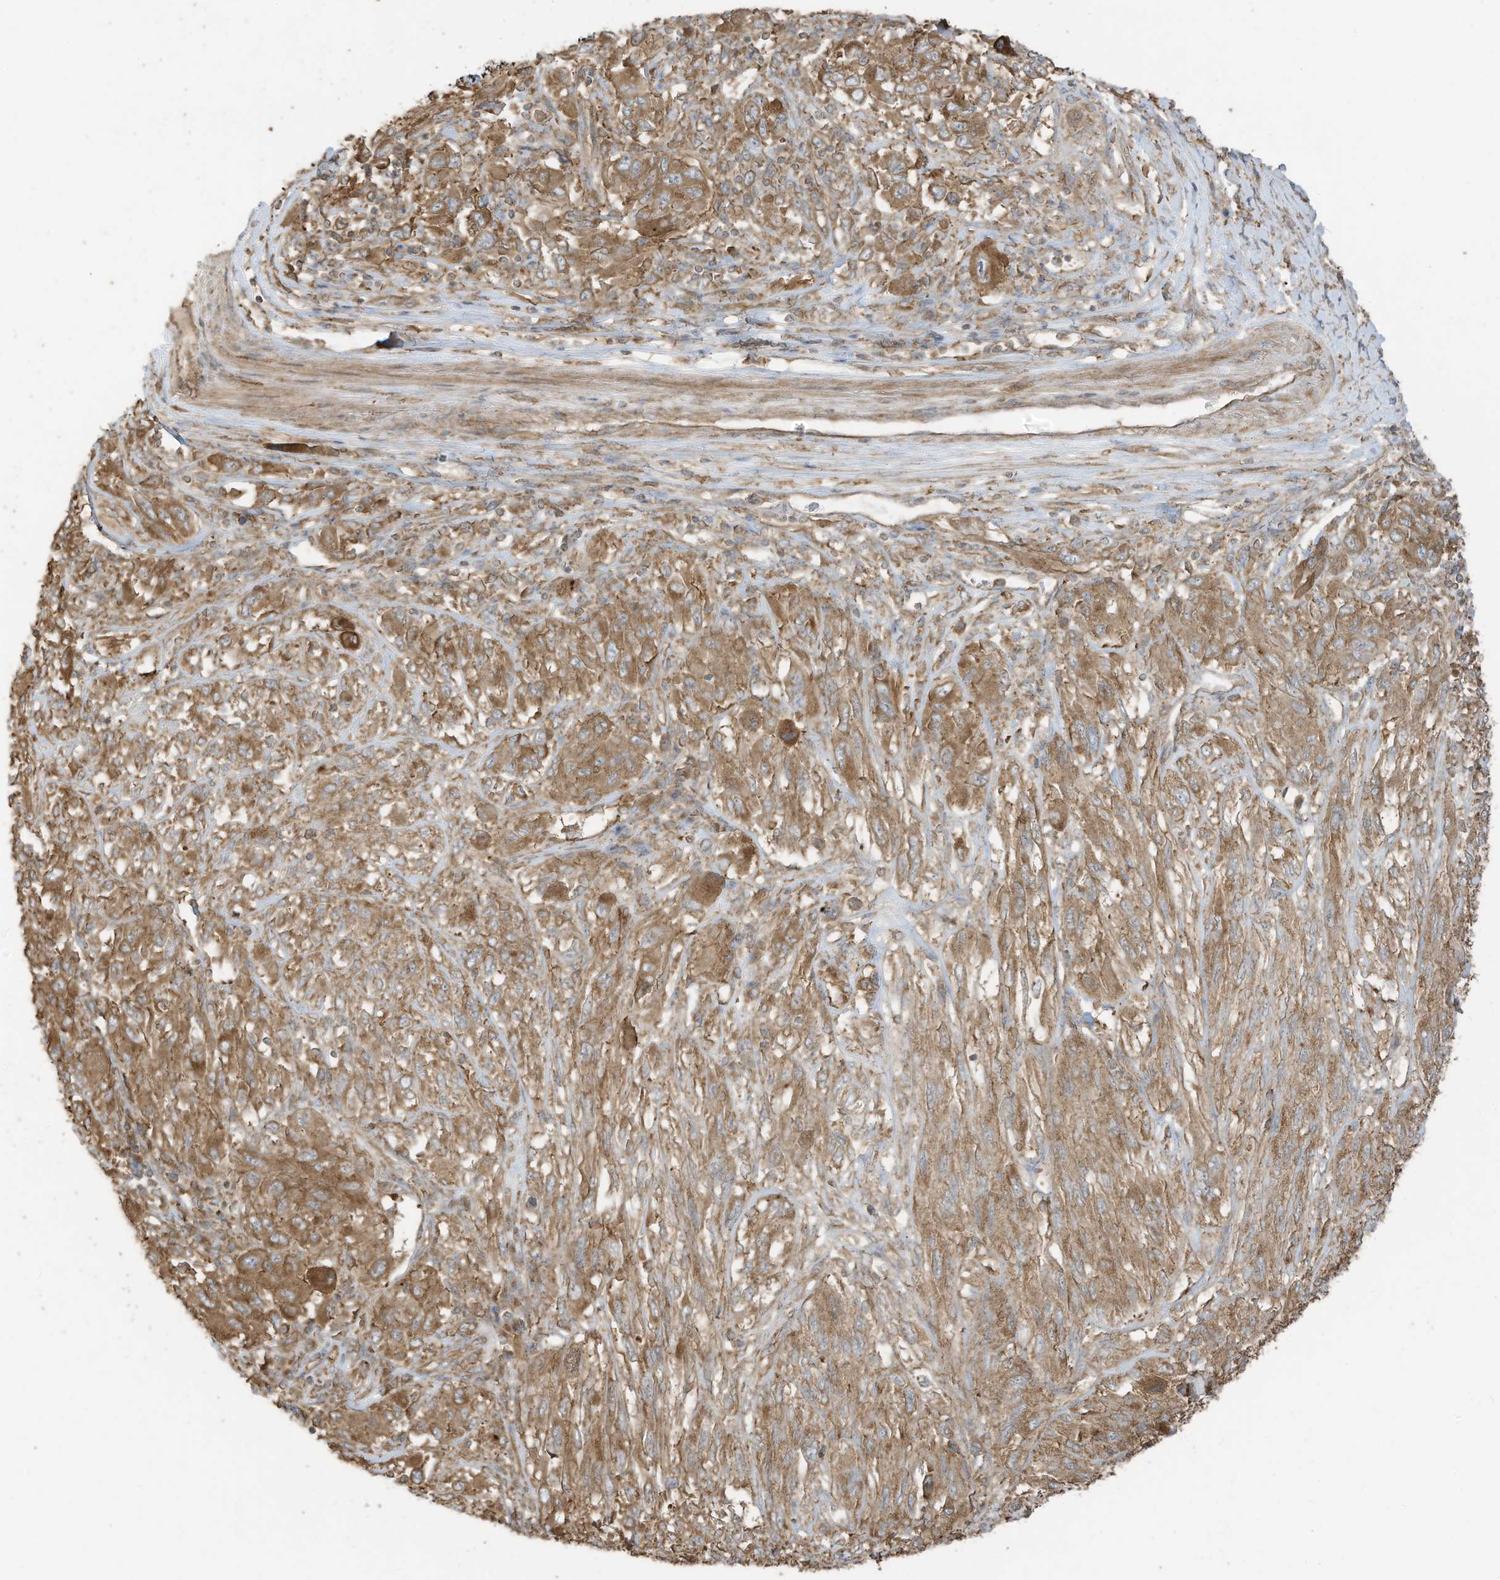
{"staining": {"intensity": "moderate", "quantity": ">75%", "location": "cytoplasmic/membranous"}, "tissue": "melanoma", "cell_type": "Tumor cells", "image_type": "cancer", "snomed": [{"axis": "morphology", "description": "Malignant melanoma, NOS"}, {"axis": "topography", "description": "Skin"}], "caption": "Immunohistochemical staining of human malignant melanoma demonstrates medium levels of moderate cytoplasmic/membranous protein positivity in about >75% of tumor cells.", "gene": "CGAS", "patient": {"sex": "female", "age": 91}}